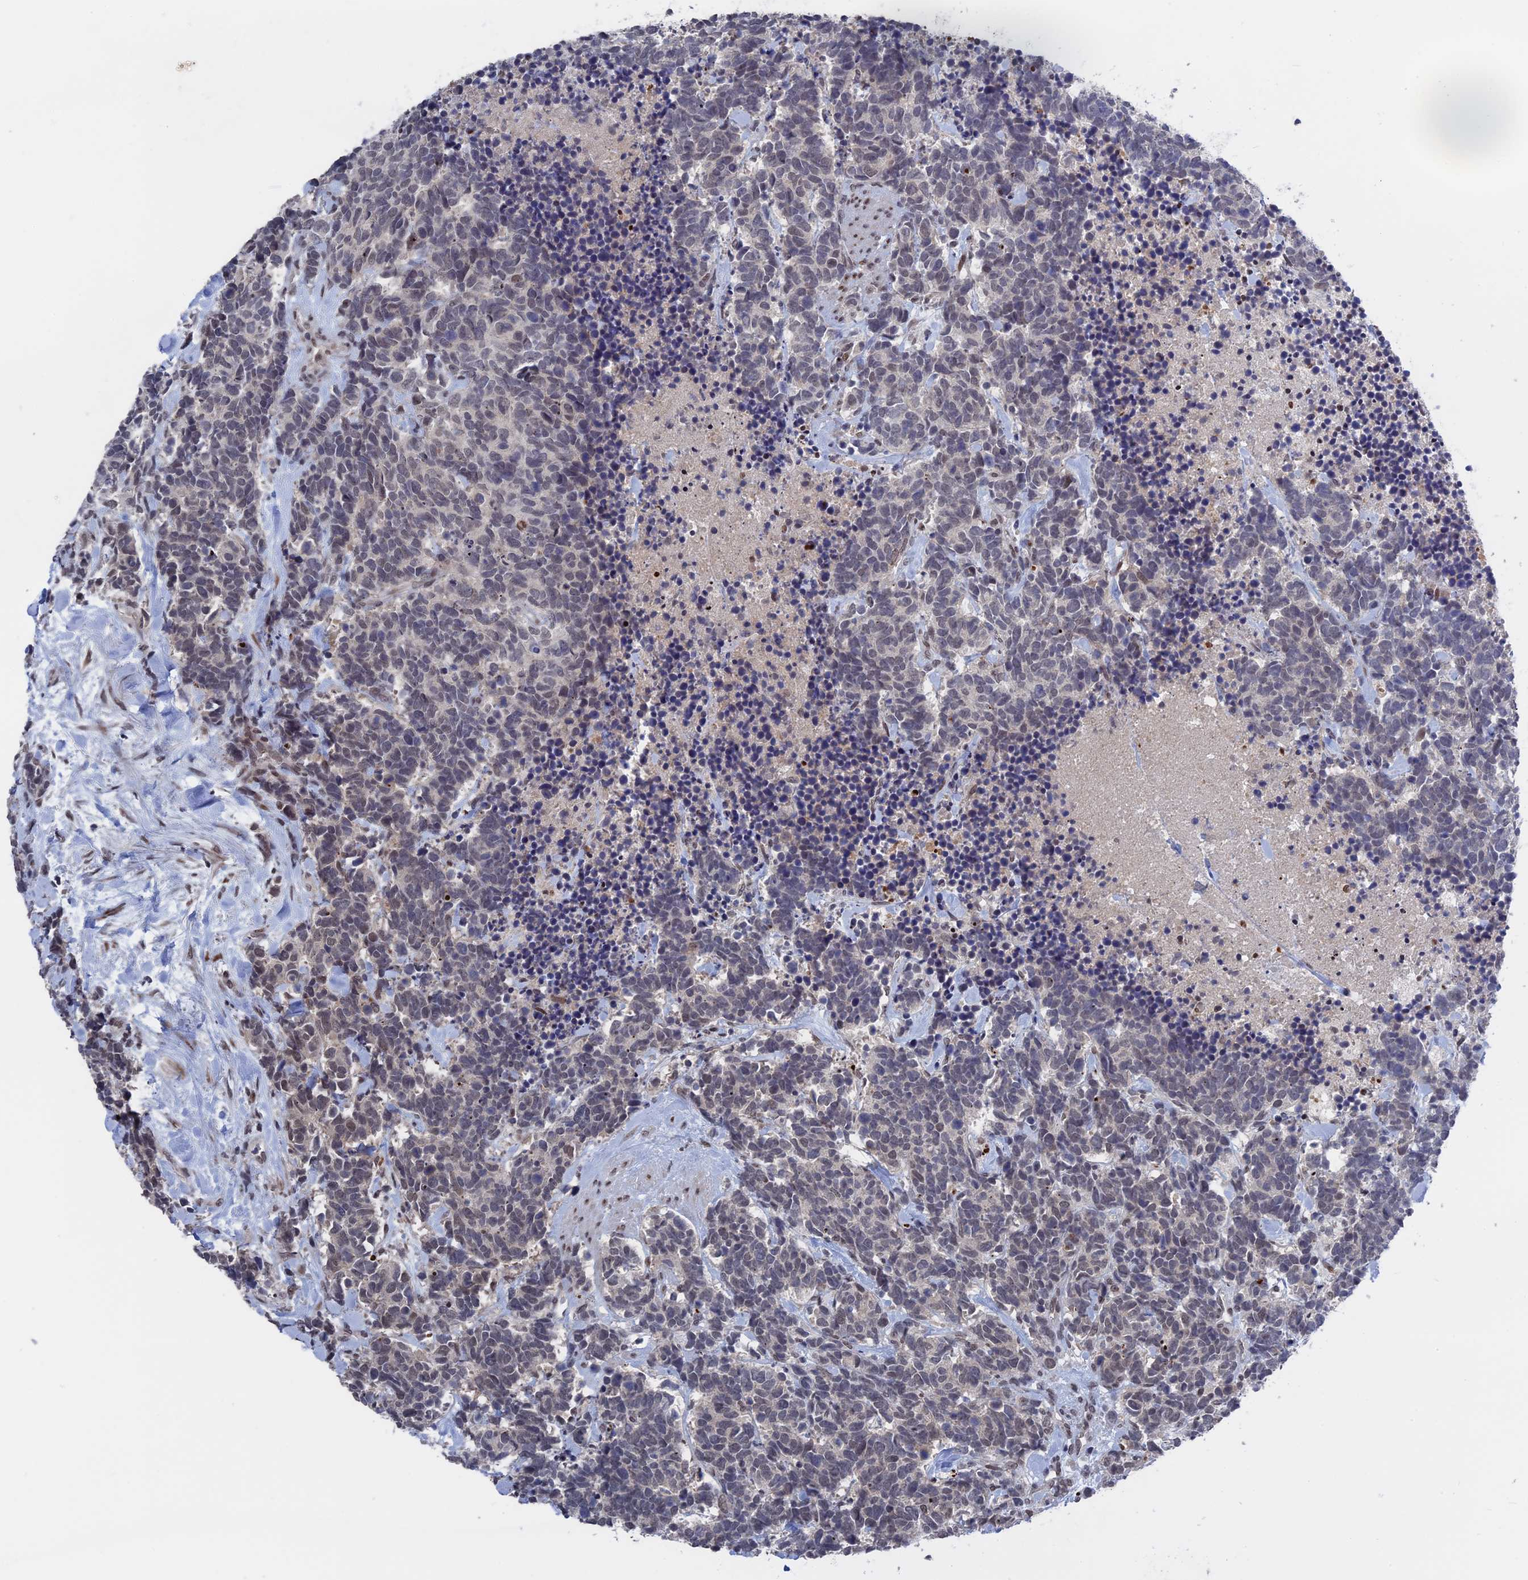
{"staining": {"intensity": "negative", "quantity": "none", "location": "none"}, "tissue": "carcinoid", "cell_type": "Tumor cells", "image_type": "cancer", "snomed": [{"axis": "morphology", "description": "Carcinoma, NOS"}, {"axis": "morphology", "description": "Carcinoid, malignant, NOS"}, {"axis": "topography", "description": "Prostate"}], "caption": "Carcinoid stained for a protein using IHC reveals no positivity tumor cells.", "gene": "NR2C2AP", "patient": {"sex": "male", "age": 57}}